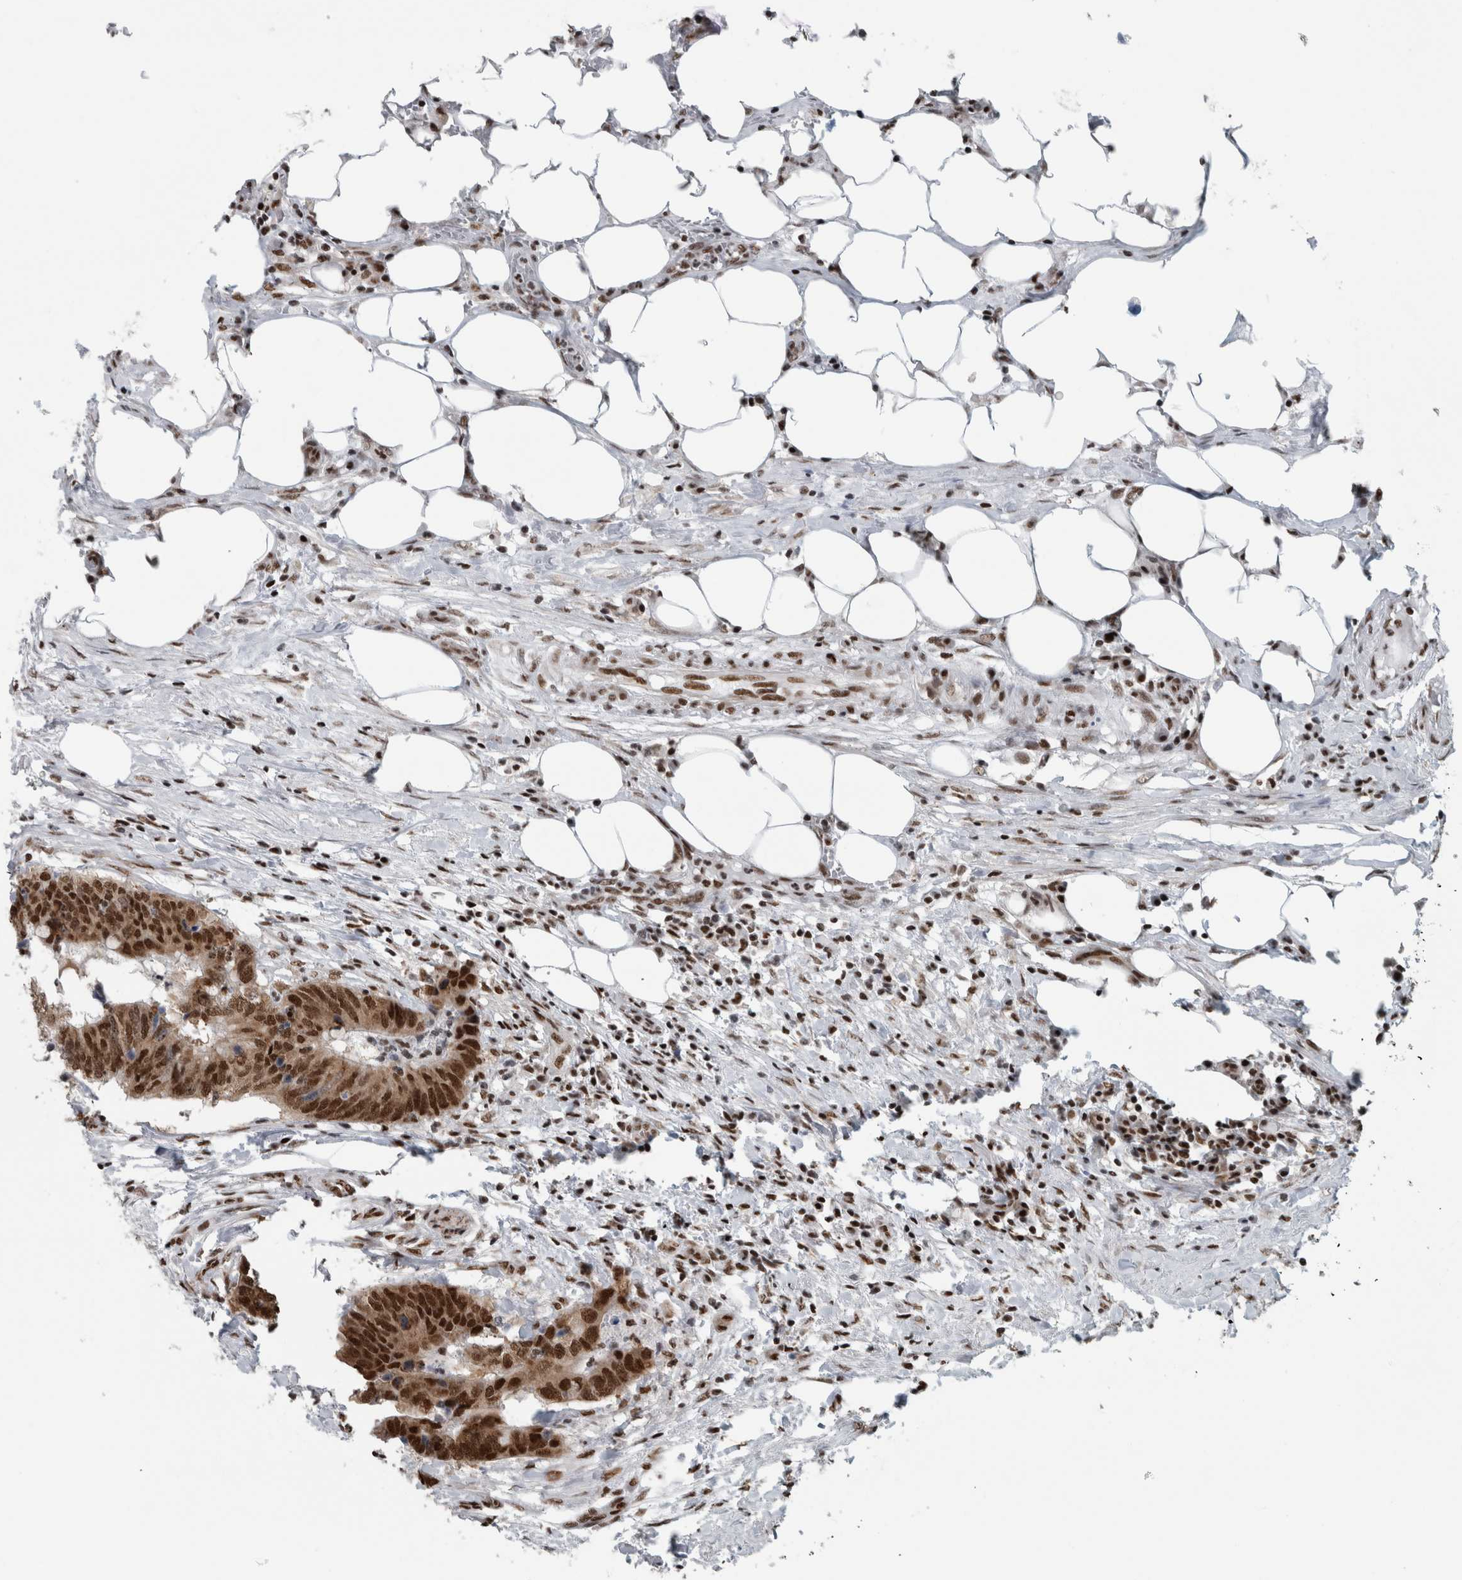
{"staining": {"intensity": "strong", "quantity": ">75%", "location": "nuclear"}, "tissue": "colorectal cancer", "cell_type": "Tumor cells", "image_type": "cancer", "snomed": [{"axis": "morphology", "description": "Adenocarcinoma, NOS"}, {"axis": "topography", "description": "Colon"}], "caption": "Protein staining of colorectal cancer (adenocarcinoma) tissue shows strong nuclear expression in about >75% of tumor cells.", "gene": "DNMT3A", "patient": {"sex": "male", "age": 56}}